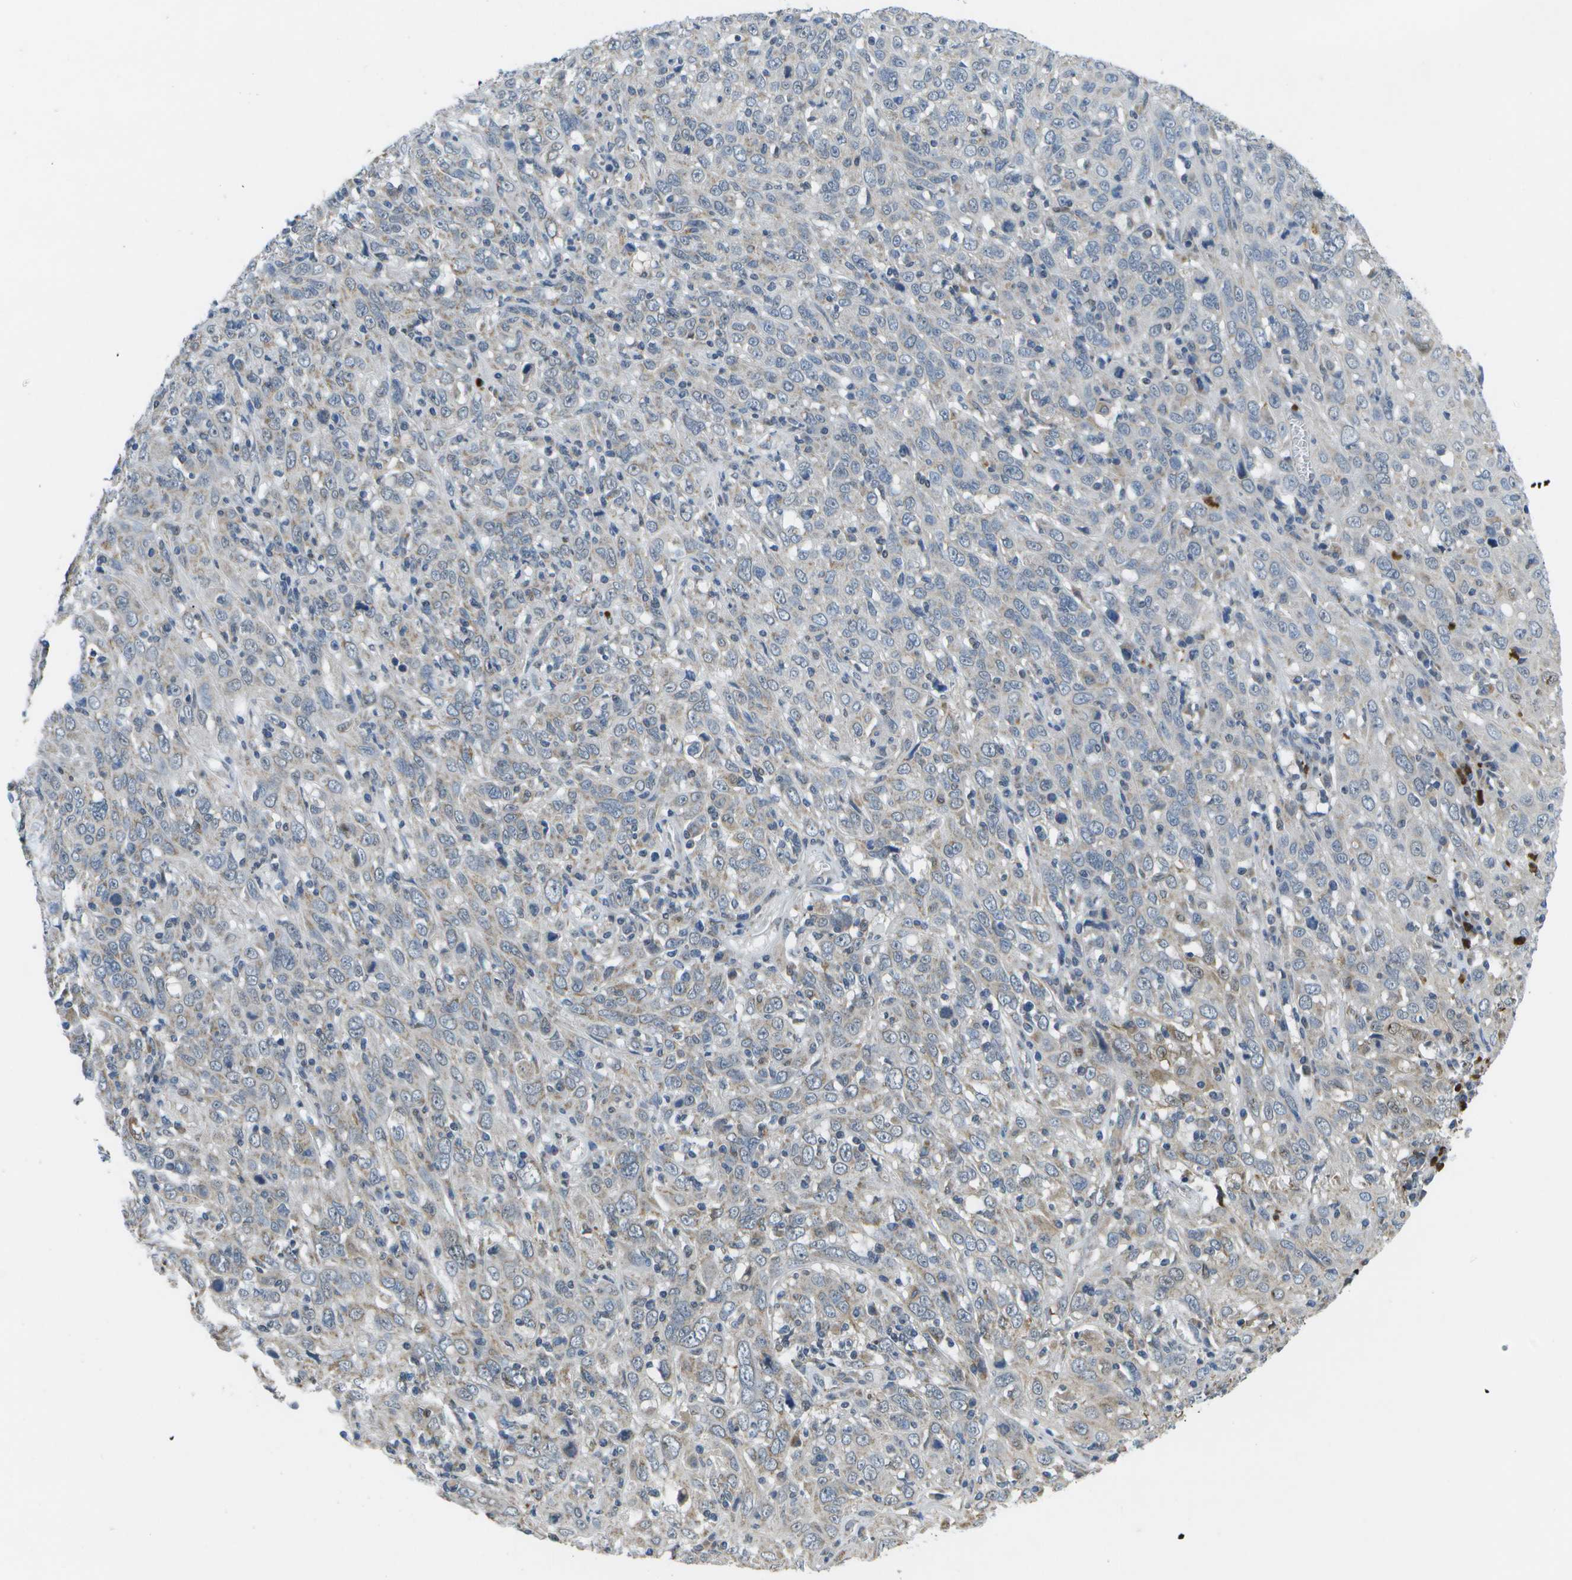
{"staining": {"intensity": "negative", "quantity": "none", "location": "none"}, "tissue": "cervical cancer", "cell_type": "Tumor cells", "image_type": "cancer", "snomed": [{"axis": "morphology", "description": "Squamous cell carcinoma, NOS"}, {"axis": "topography", "description": "Cervix"}], "caption": "Immunohistochemistry histopathology image of neoplastic tissue: human cervical cancer (squamous cell carcinoma) stained with DAB demonstrates no significant protein expression in tumor cells.", "gene": "GALNT15", "patient": {"sex": "female", "age": 46}}